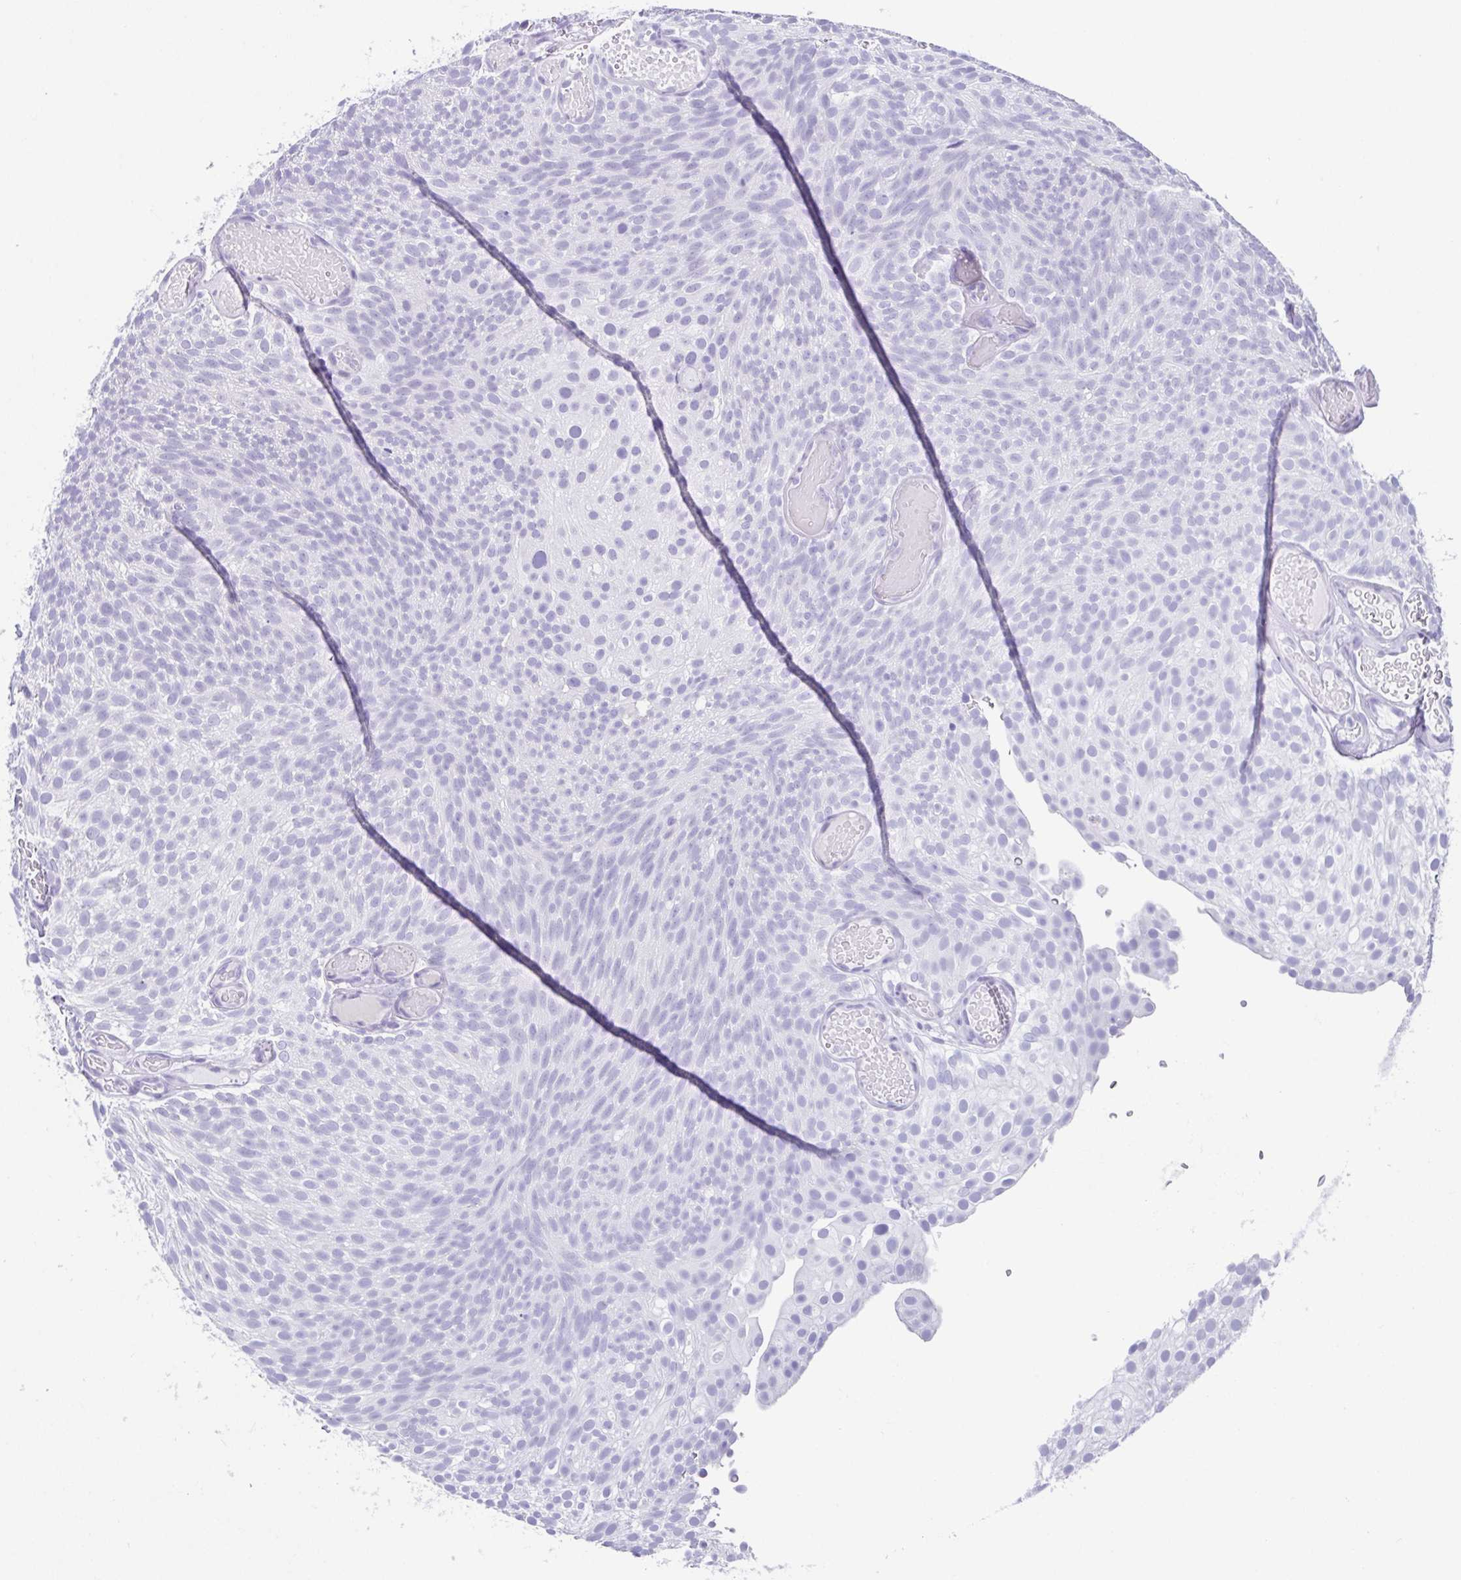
{"staining": {"intensity": "negative", "quantity": "none", "location": "none"}, "tissue": "urothelial cancer", "cell_type": "Tumor cells", "image_type": "cancer", "snomed": [{"axis": "morphology", "description": "Urothelial carcinoma, Low grade"}, {"axis": "topography", "description": "Urinary bladder"}], "caption": "A micrograph of urothelial cancer stained for a protein reveals no brown staining in tumor cells.", "gene": "ESX1", "patient": {"sex": "male", "age": 78}}